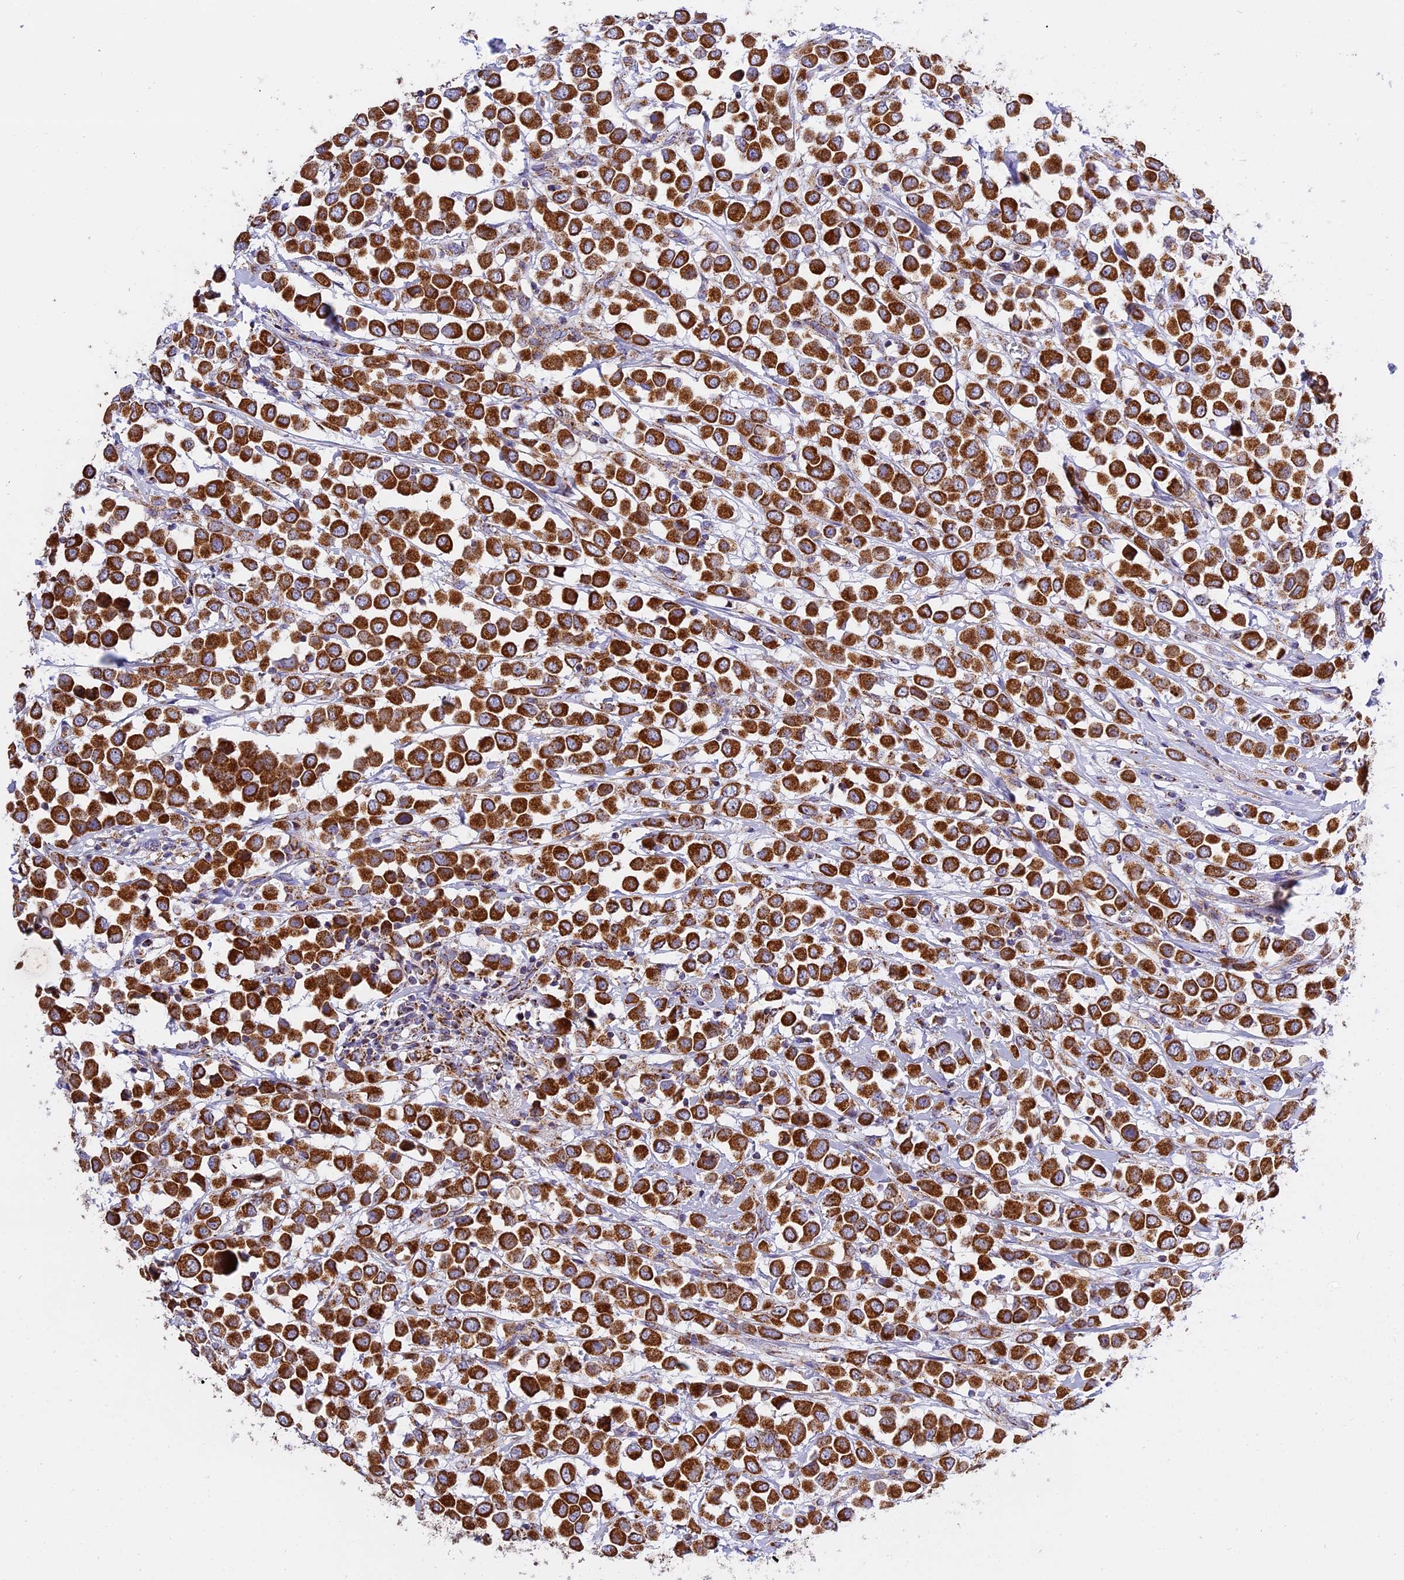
{"staining": {"intensity": "strong", "quantity": ">75%", "location": "cytoplasmic/membranous"}, "tissue": "breast cancer", "cell_type": "Tumor cells", "image_type": "cancer", "snomed": [{"axis": "morphology", "description": "Duct carcinoma"}, {"axis": "topography", "description": "Breast"}], "caption": "An immunohistochemistry (IHC) micrograph of tumor tissue is shown. Protein staining in brown shows strong cytoplasmic/membranous positivity in intraductal carcinoma (breast) within tumor cells. (Brightfield microscopy of DAB IHC at high magnification).", "gene": "MRPS34", "patient": {"sex": "female", "age": 61}}